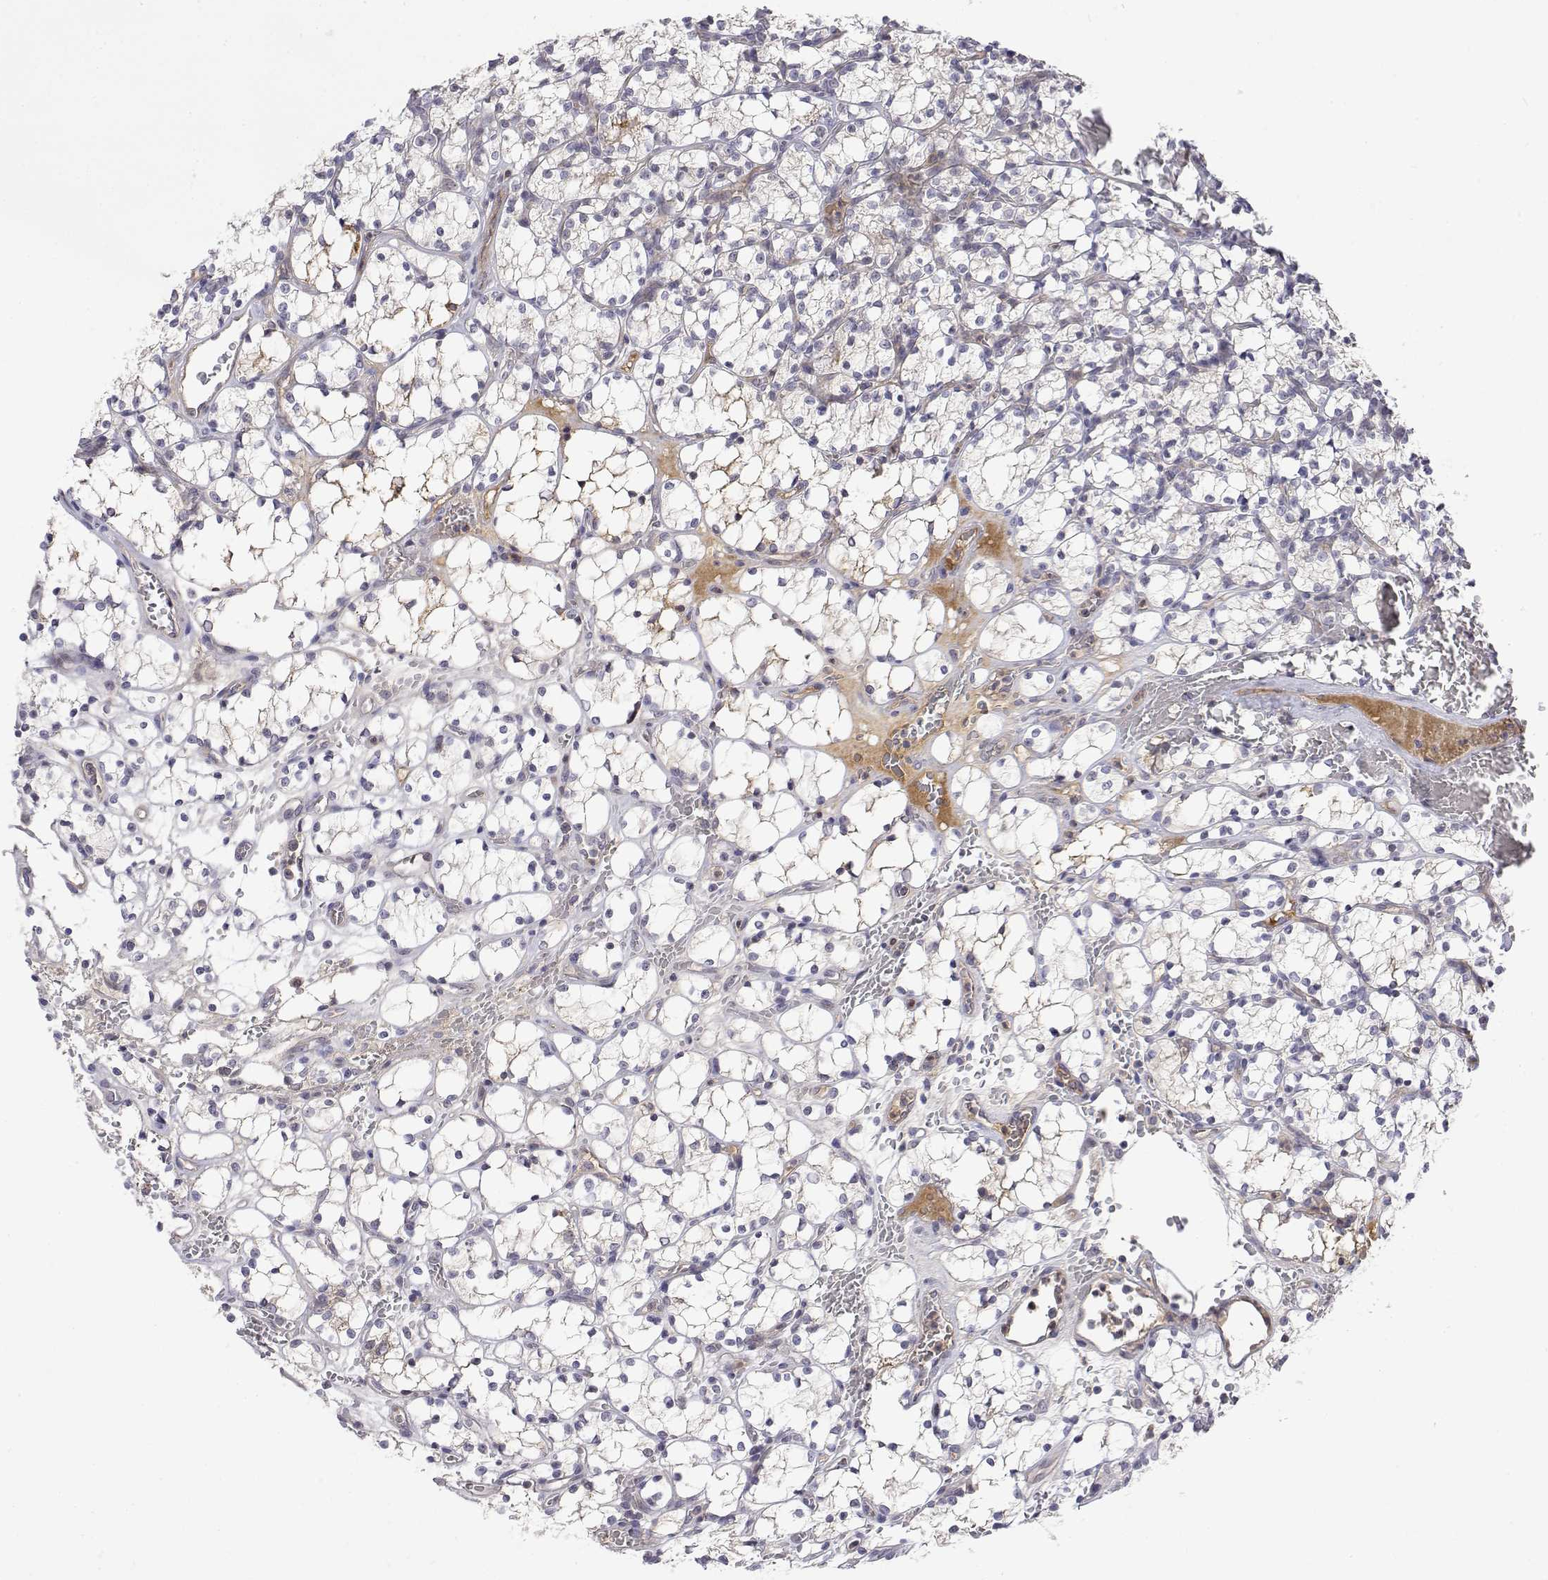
{"staining": {"intensity": "negative", "quantity": "none", "location": "none"}, "tissue": "renal cancer", "cell_type": "Tumor cells", "image_type": "cancer", "snomed": [{"axis": "morphology", "description": "Adenocarcinoma, NOS"}, {"axis": "topography", "description": "Kidney"}], "caption": "DAB (3,3'-diaminobenzidine) immunohistochemical staining of renal cancer (adenocarcinoma) demonstrates no significant staining in tumor cells. The staining is performed using DAB (3,3'-diaminobenzidine) brown chromogen with nuclei counter-stained in using hematoxylin.", "gene": "IGFBP4", "patient": {"sex": "female", "age": 69}}